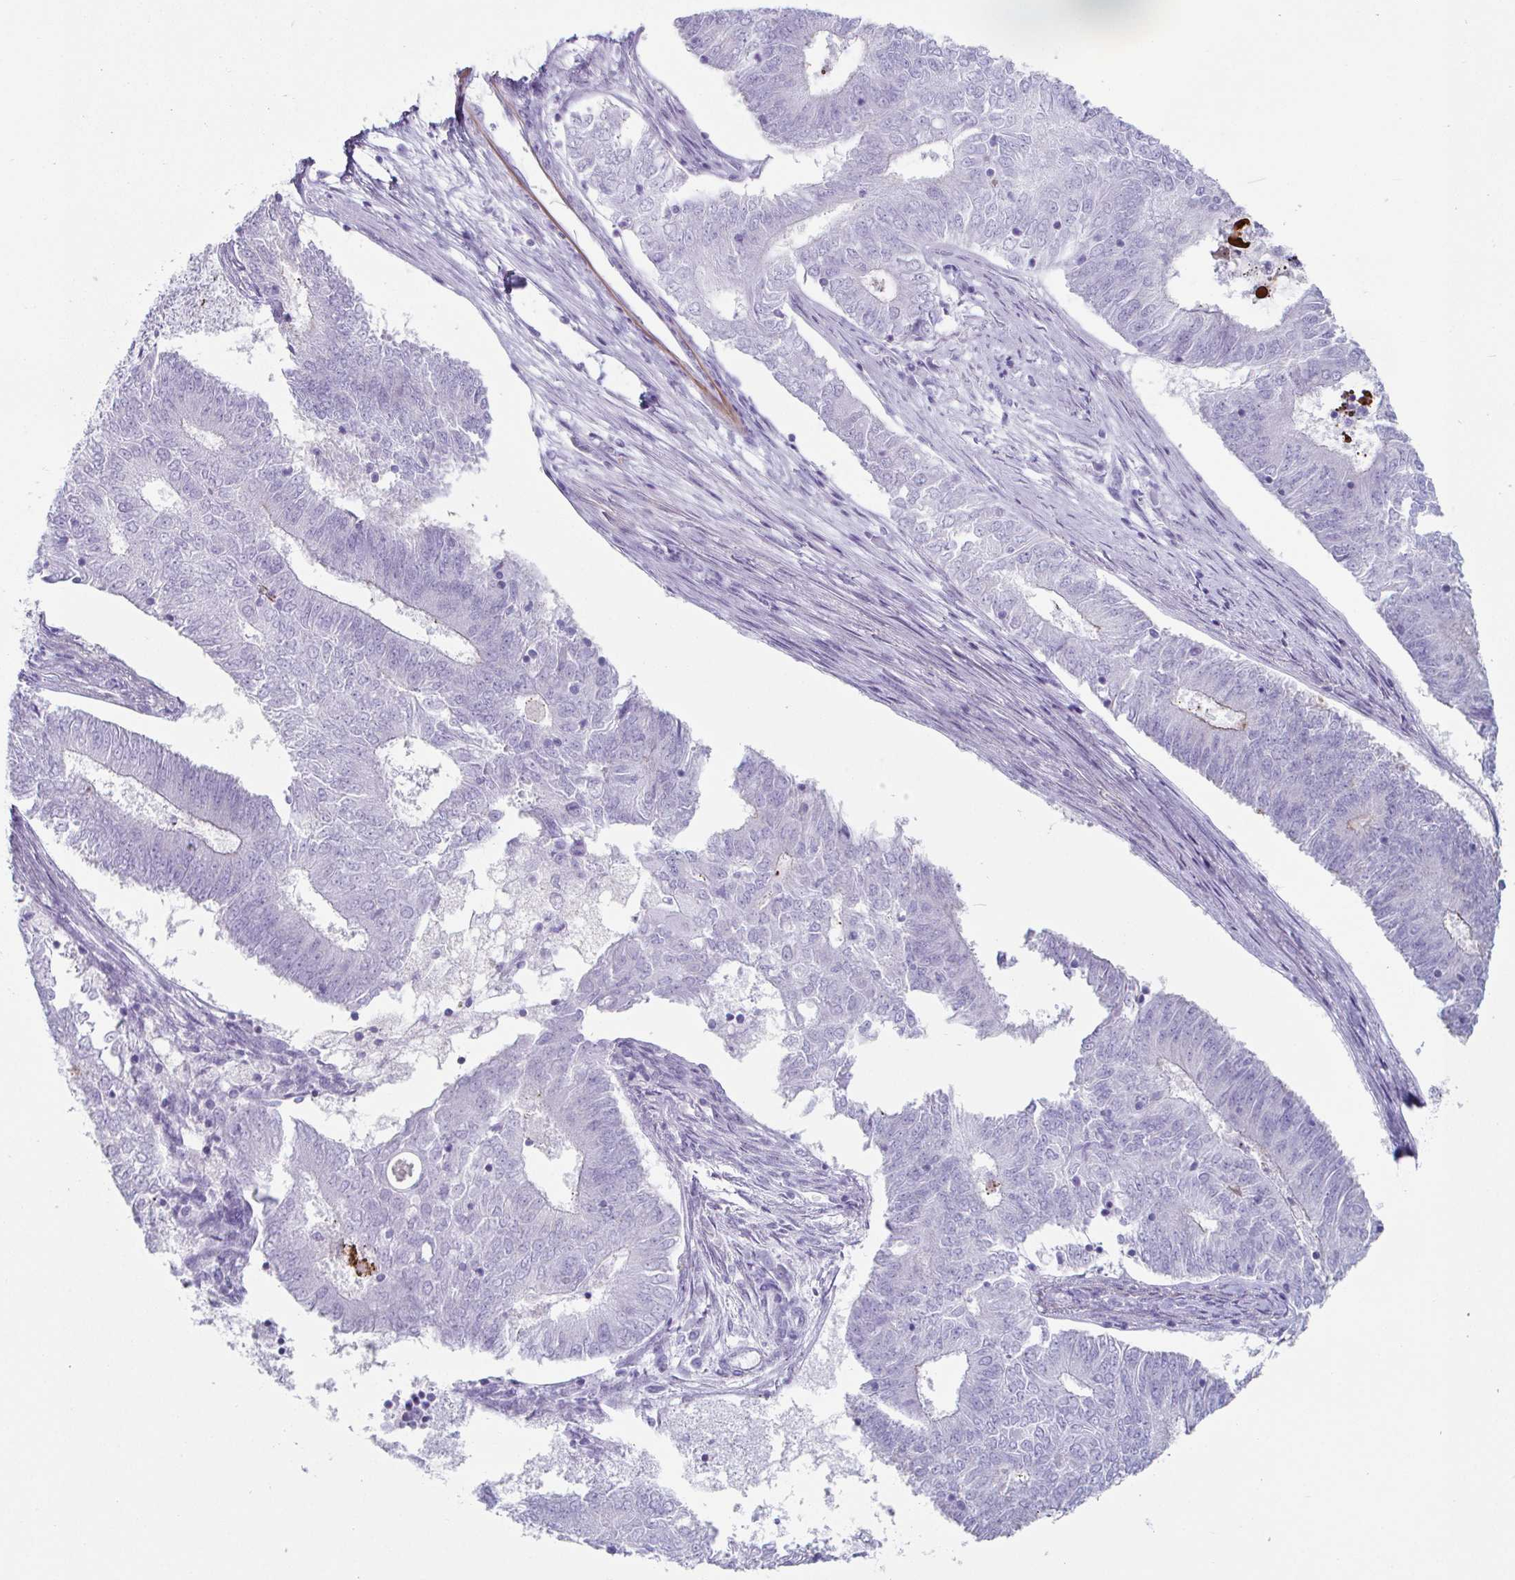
{"staining": {"intensity": "negative", "quantity": "none", "location": "none"}, "tissue": "endometrial cancer", "cell_type": "Tumor cells", "image_type": "cancer", "snomed": [{"axis": "morphology", "description": "Adenocarcinoma, NOS"}, {"axis": "topography", "description": "Endometrium"}], "caption": "DAB immunohistochemical staining of endometrial cancer displays no significant expression in tumor cells.", "gene": "CREG2", "patient": {"sex": "female", "age": 62}}